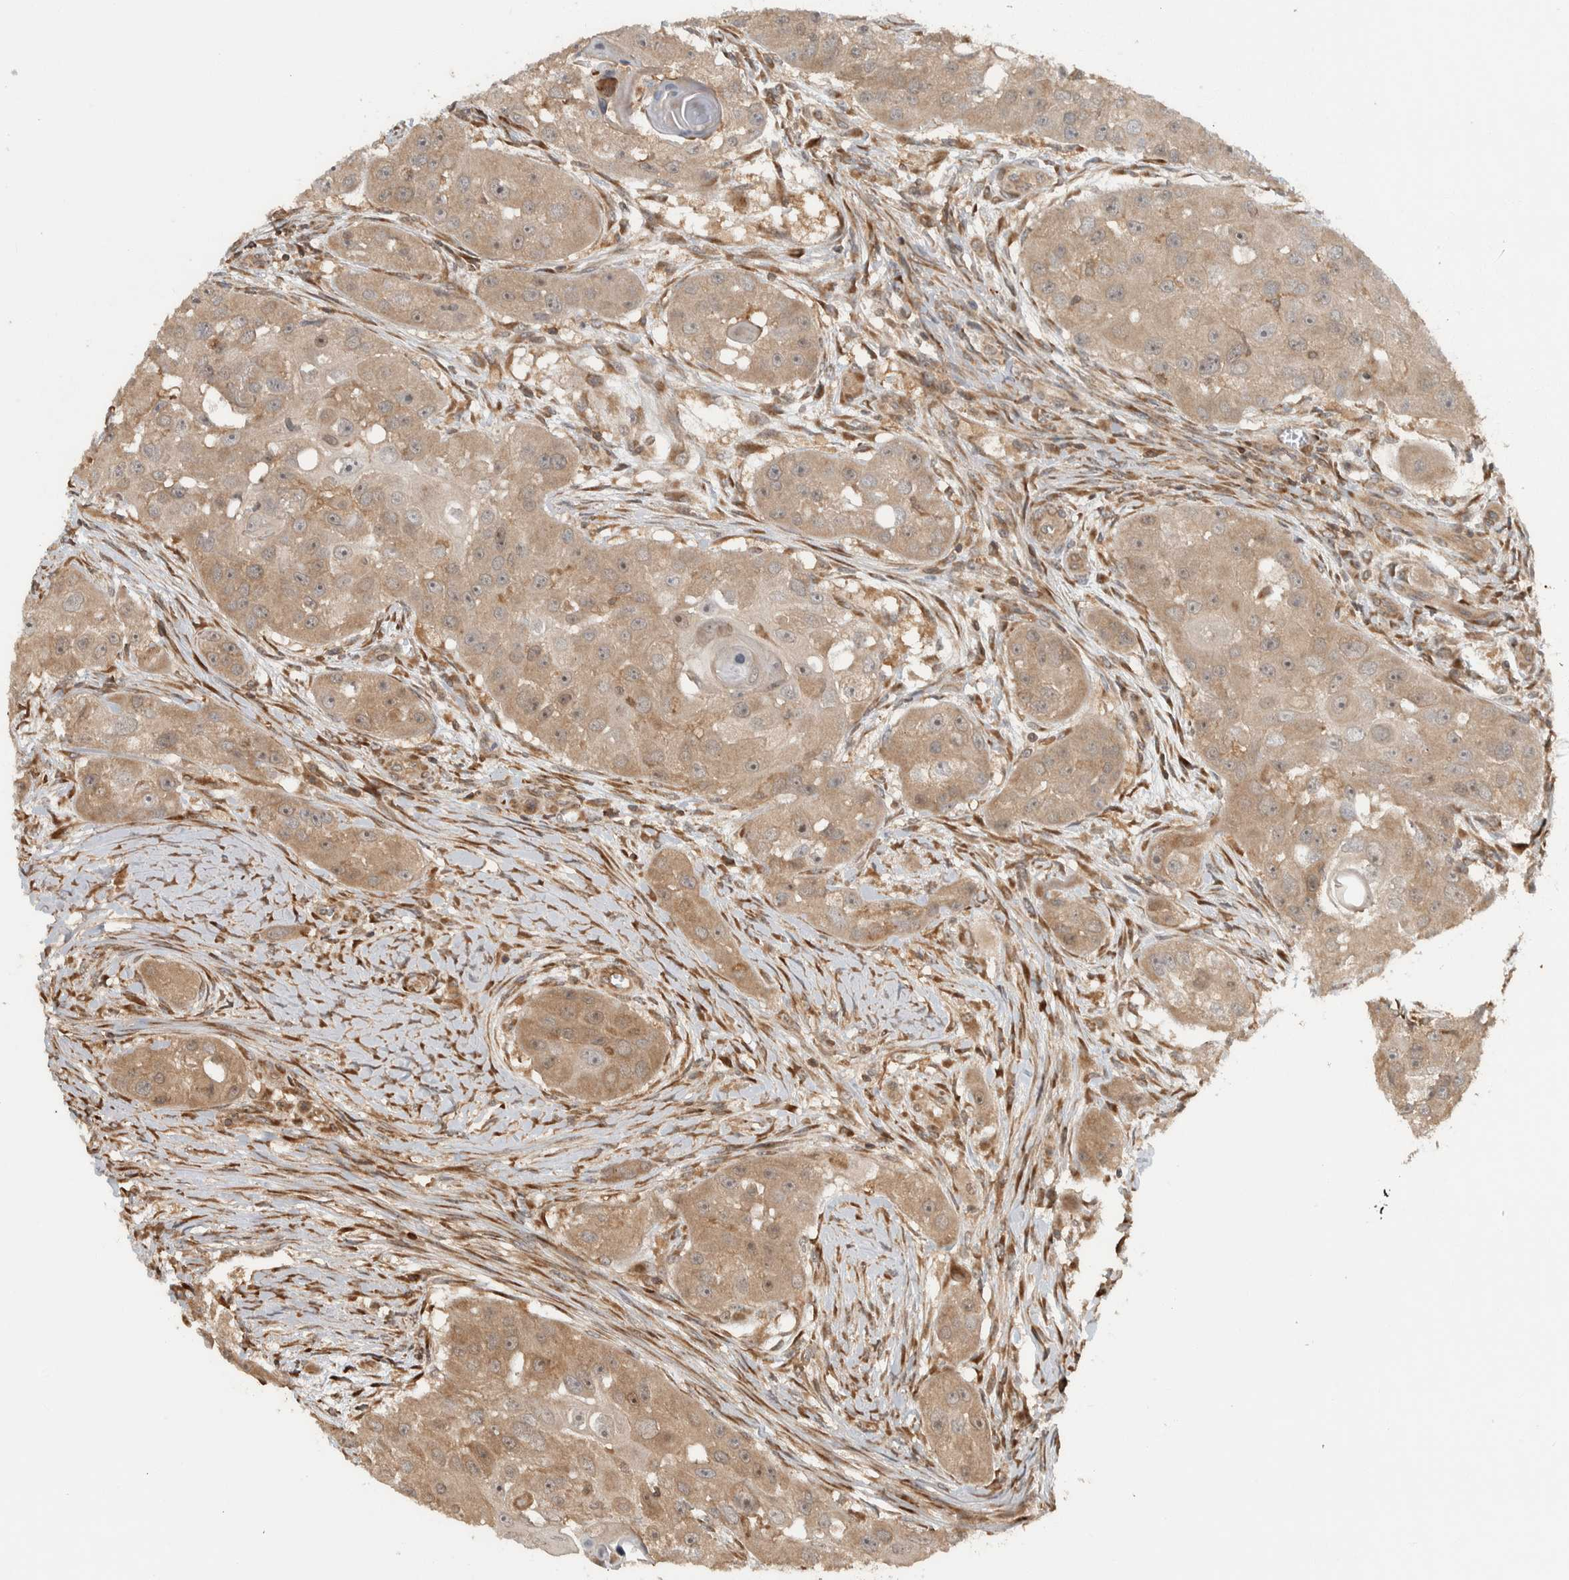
{"staining": {"intensity": "weak", "quantity": ">75%", "location": "cytoplasmic/membranous"}, "tissue": "head and neck cancer", "cell_type": "Tumor cells", "image_type": "cancer", "snomed": [{"axis": "morphology", "description": "Normal tissue, NOS"}, {"axis": "morphology", "description": "Squamous cell carcinoma, NOS"}, {"axis": "topography", "description": "Skeletal muscle"}, {"axis": "topography", "description": "Head-Neck"}], "caption": "Head and neck cancer stained with IHC exhibits weak cytoplasmic/membranous positivity in about >75% of tumor cells.", "gene": "CNTROB", "patient": {"sex": "male", "age": 51}}